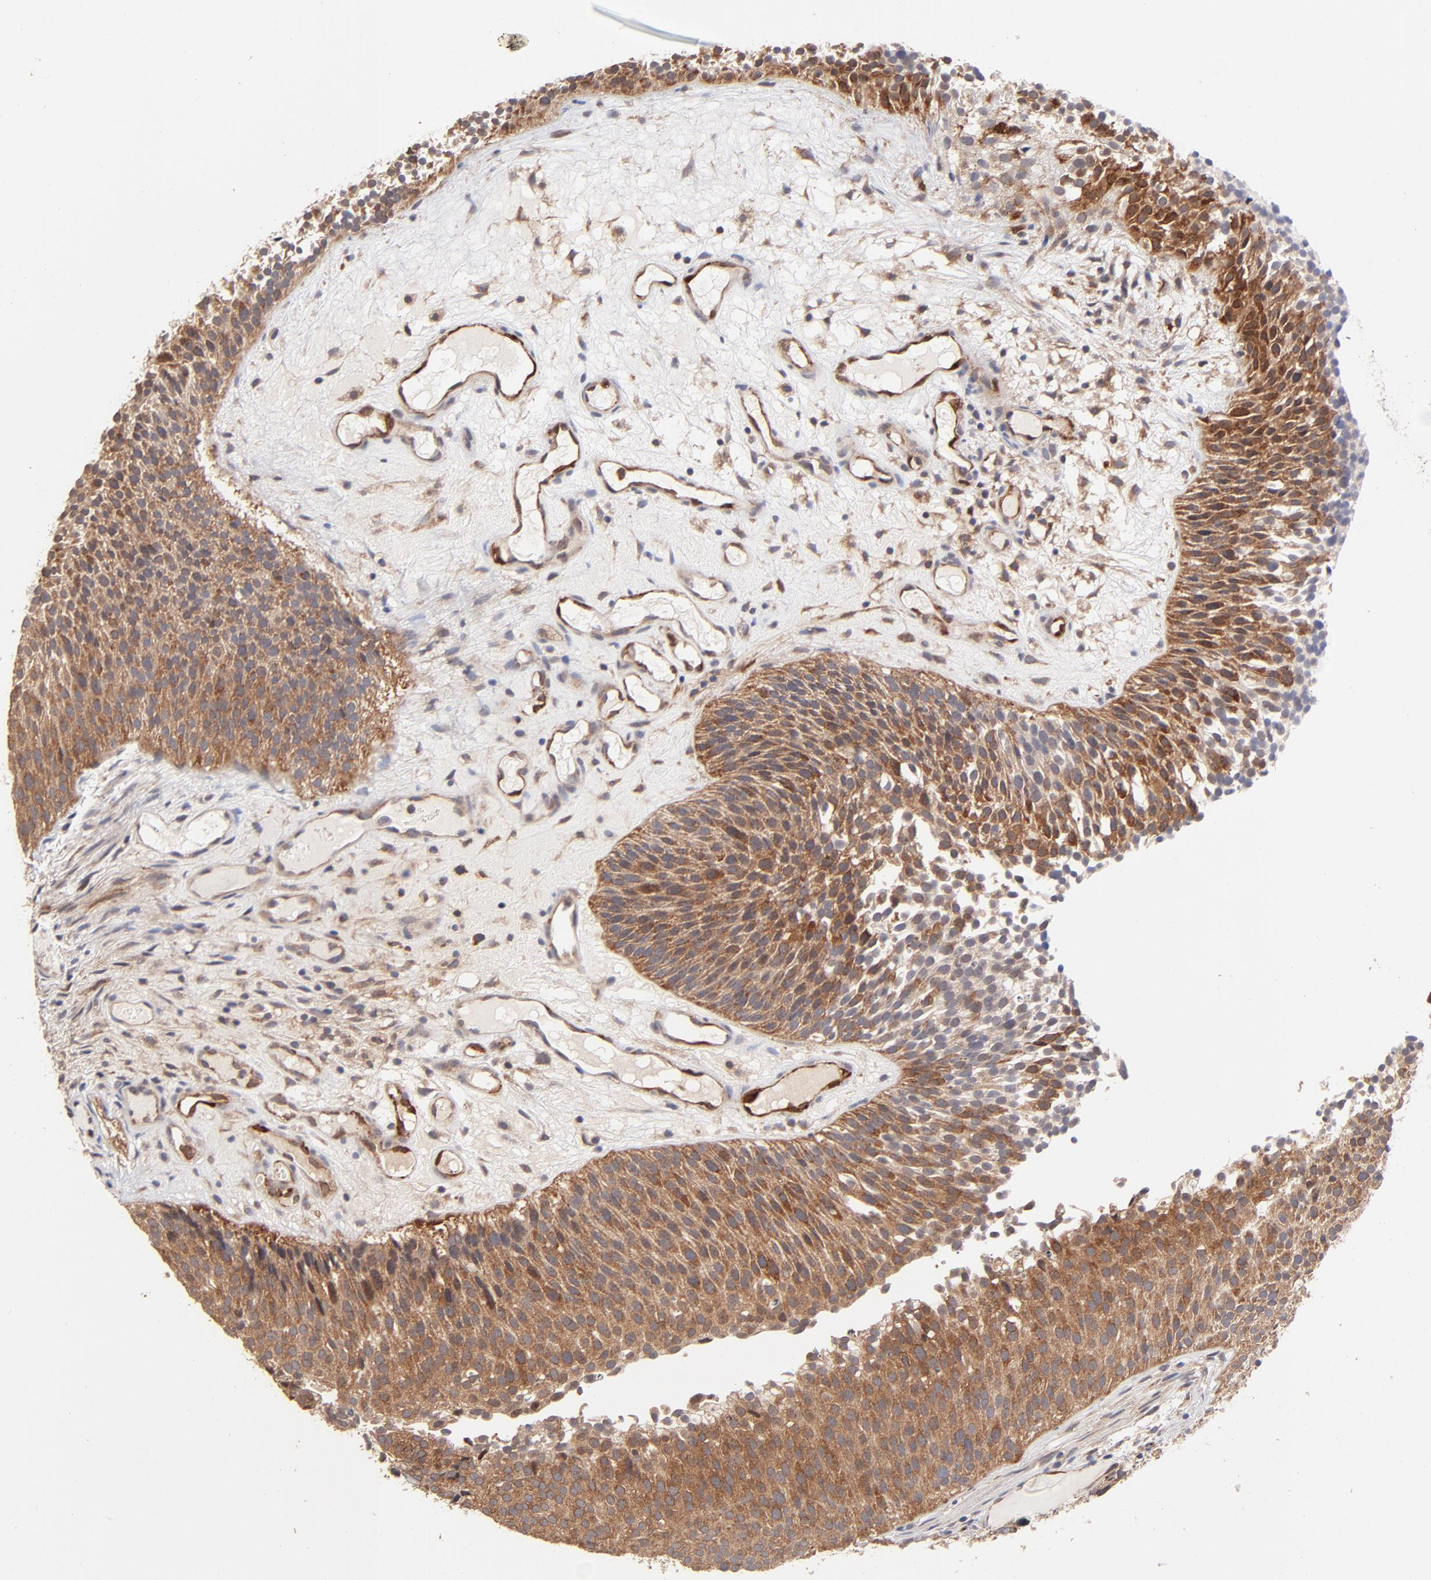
{"staining": {"intensity": "strong", "quantity": ">75%", "location": "cytoplasmic/membranous"}, "tissue": "urothelial cancer", "cell_type": "Tumor cells", "image_type": "cancer", "snomed": [{"axis": "morphology", "description": "Urothelial carcinoma, Low grade"}, {"axis": "topography", "description": "Urinary bladder"}], "caption": "DAB immunohistochemical staining of urothelial cancer reveals strong cytoplasmic/membranous protein staining in approximately >75% of tumor cells.", "gene": "IVNS1ABP", "patient": {"sex": "male", "age": 85}}